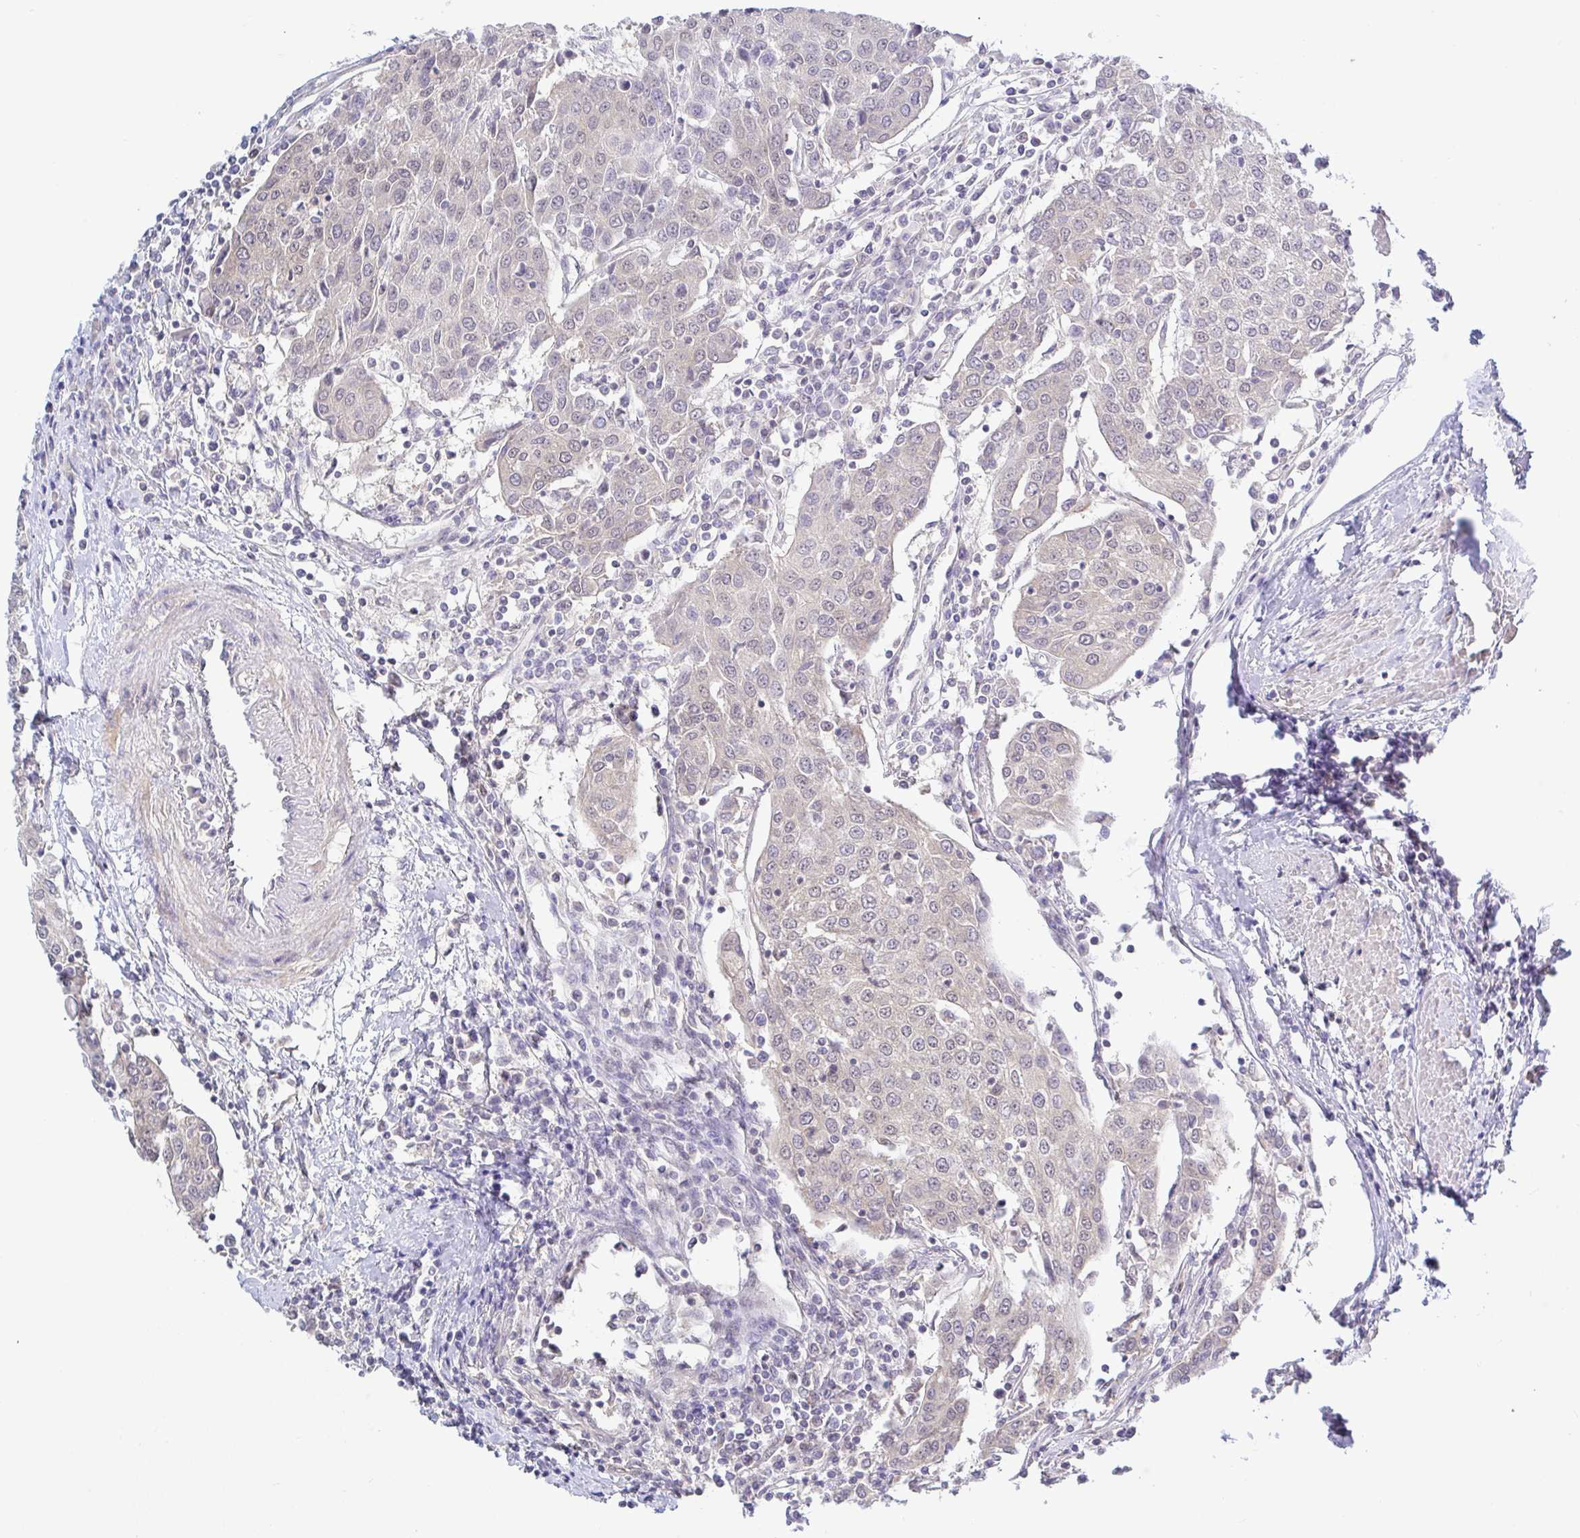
{"staining": {"intensity": "weak", "quantity": "<25%", "location": "nuclear"}, "tissue": "urothelial cancer", "cell_type": "Tumor cells", "image_type": "cancer", "snomed": [{"axis": "morphology", "description": "Urothelial carcinoma, High grade"}, {"axis": "topography", "description": "Urinary bladder"}], "caption": "Micrograph shows no significant protein expression in tumor cells of urothelial carcinoma (high-grade).", "gene": "HYPK", "patient": {"sex": "female", "age": 85}}